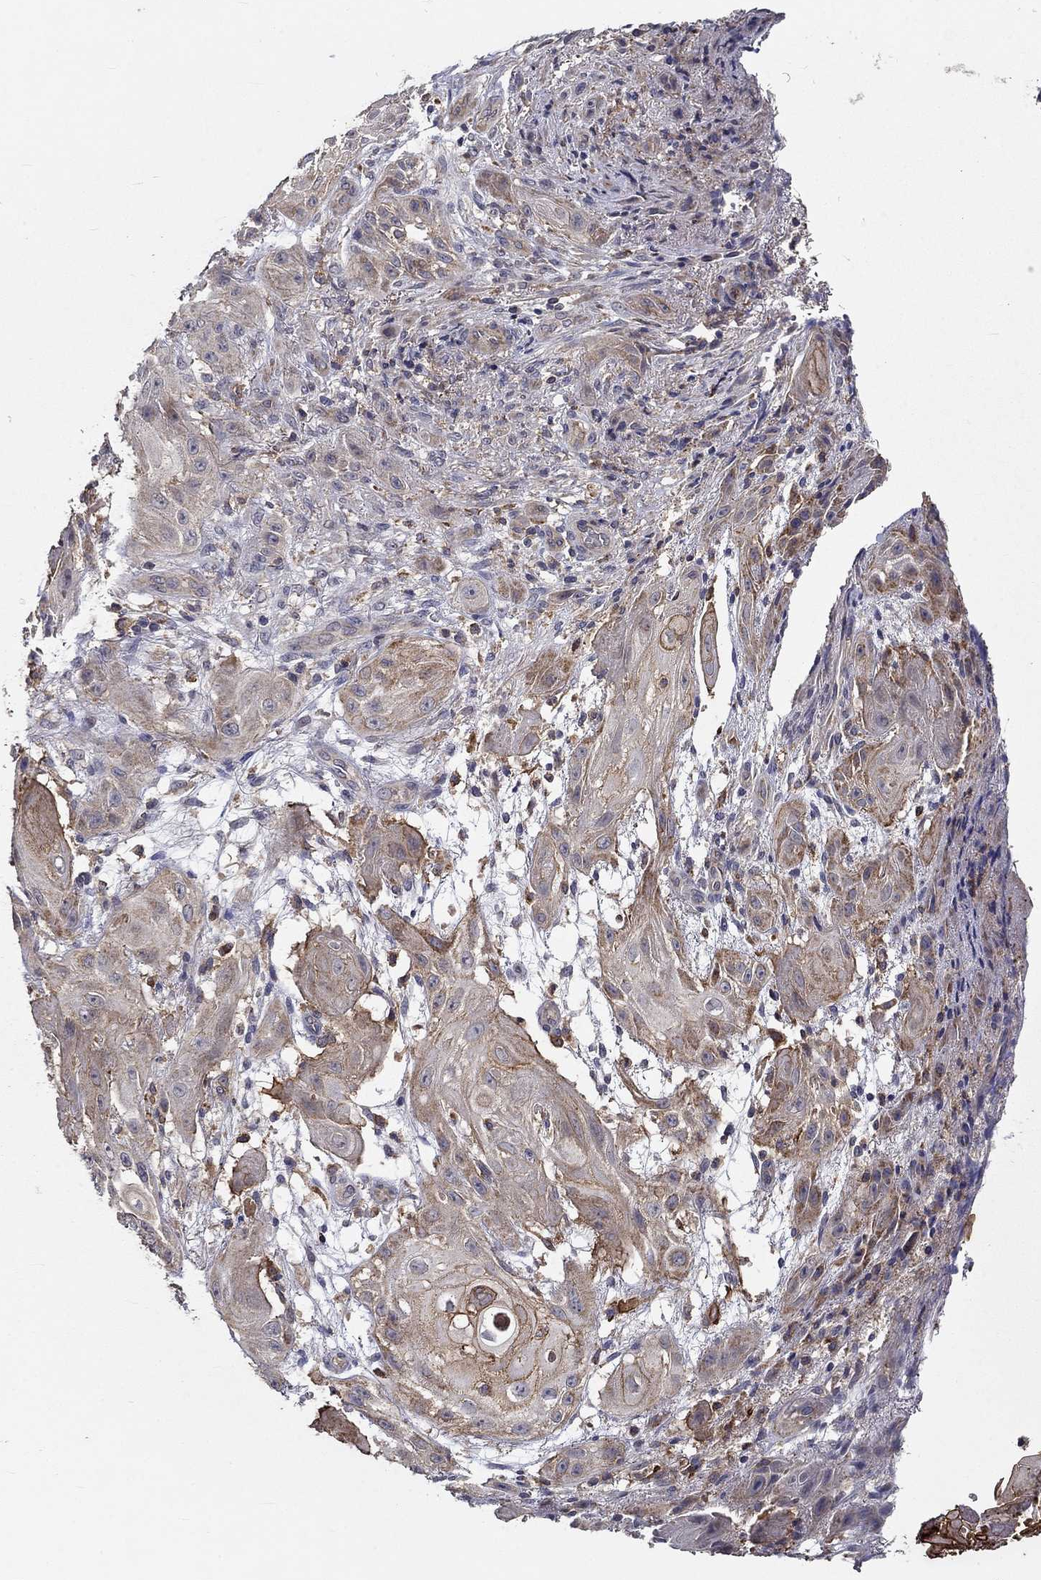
{"staining": {"intensity": "moderate", "quantity": "<25%", "location": "cytoplasmic/membranous"}, "tissue": "skin cancer", "cell_type": "Tumor cells", "image_type": "cancer", "snomed": [{"axis": "morphology", "description": "Squamous cell carcinoma, NOS"}, {"axis": "topography", "description": "Skin"}], "caption": "Immunohistochemical staining of skin cancer displays moderate cytoplasmic/membranous protein staining in approximately <25% of tumor cells.", "gene": "ALDH4A1", "patient": {"sex": "male", "age": 62}}